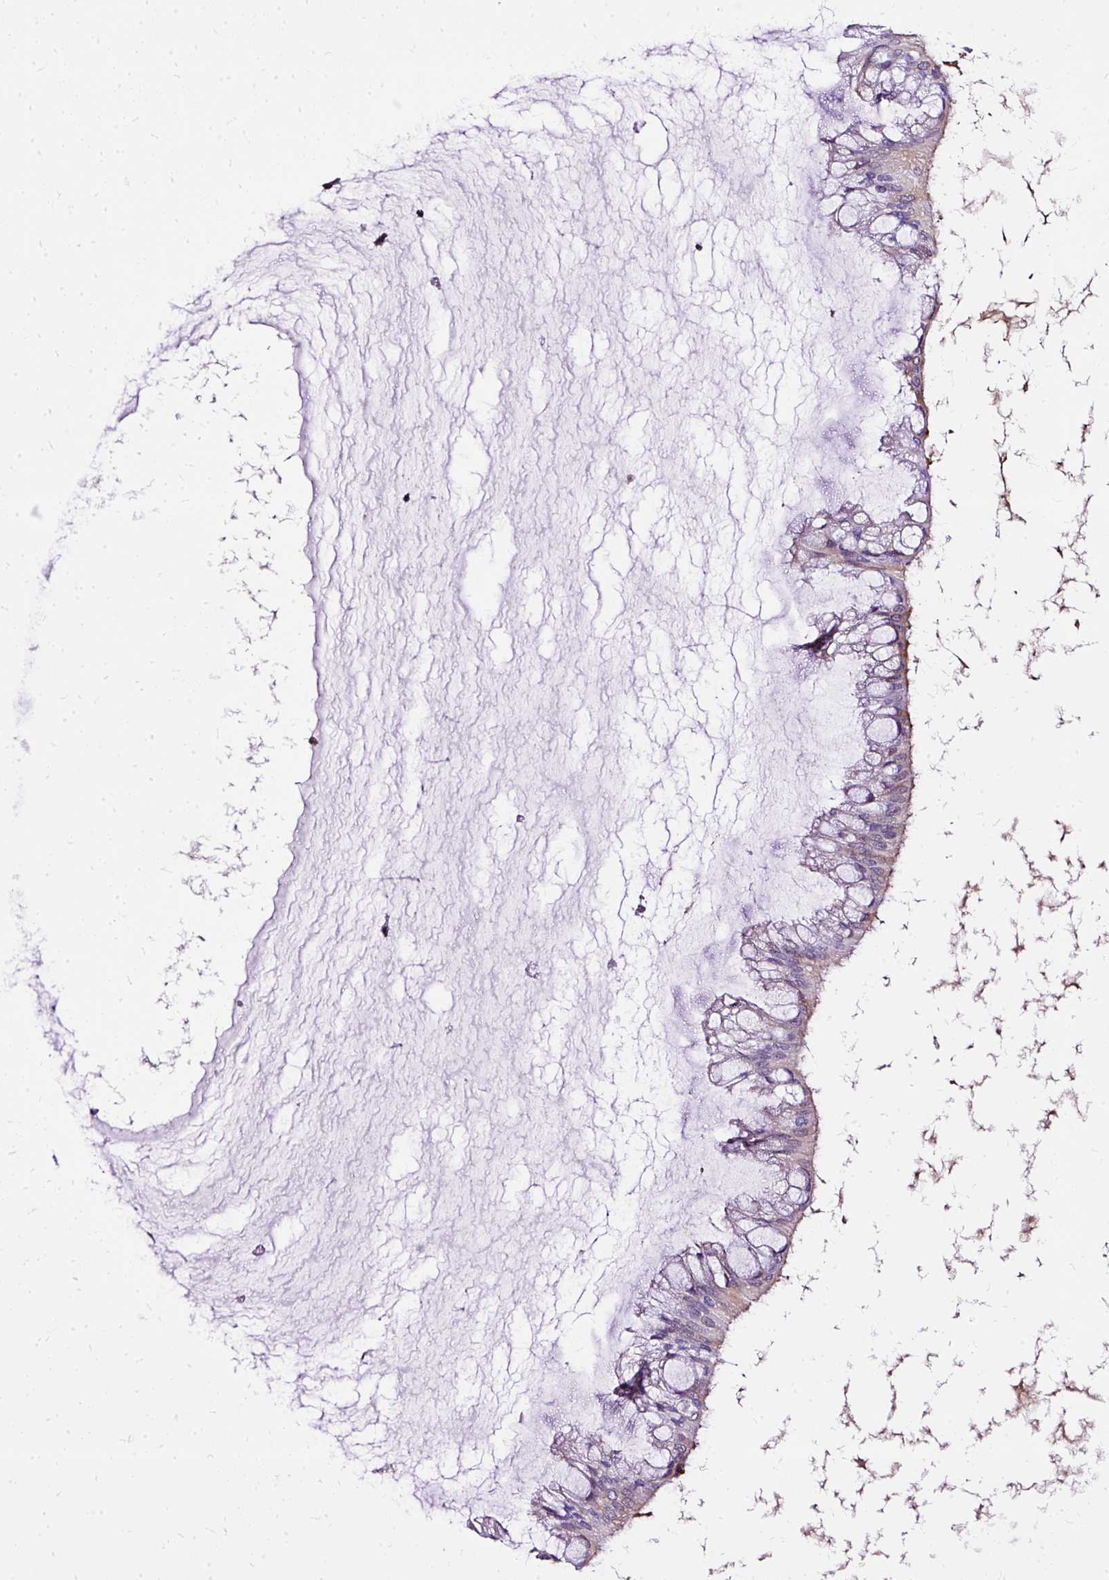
{"staining": {"intensity": "negative", "quantity": "none", "location": "none"}, "tissue": "ovarian cancer", "cell_type": "Tumor cells", "image_type": "cancer", "snomed": [{"axis": "morphology", "description": "Cystadenocarcinoma, mucinous, NOS"}, {"axis": "topography", "description": "Ovary"}], "caption": "Immunohistochemistry histopathology image of mucinous cystadenocarcinoma (ovarian) stained for a protein (brown), which demonstrates no expression in tumor cells.", "gene": "TWF2", "patient": {"sex": "female", "age": 73}}